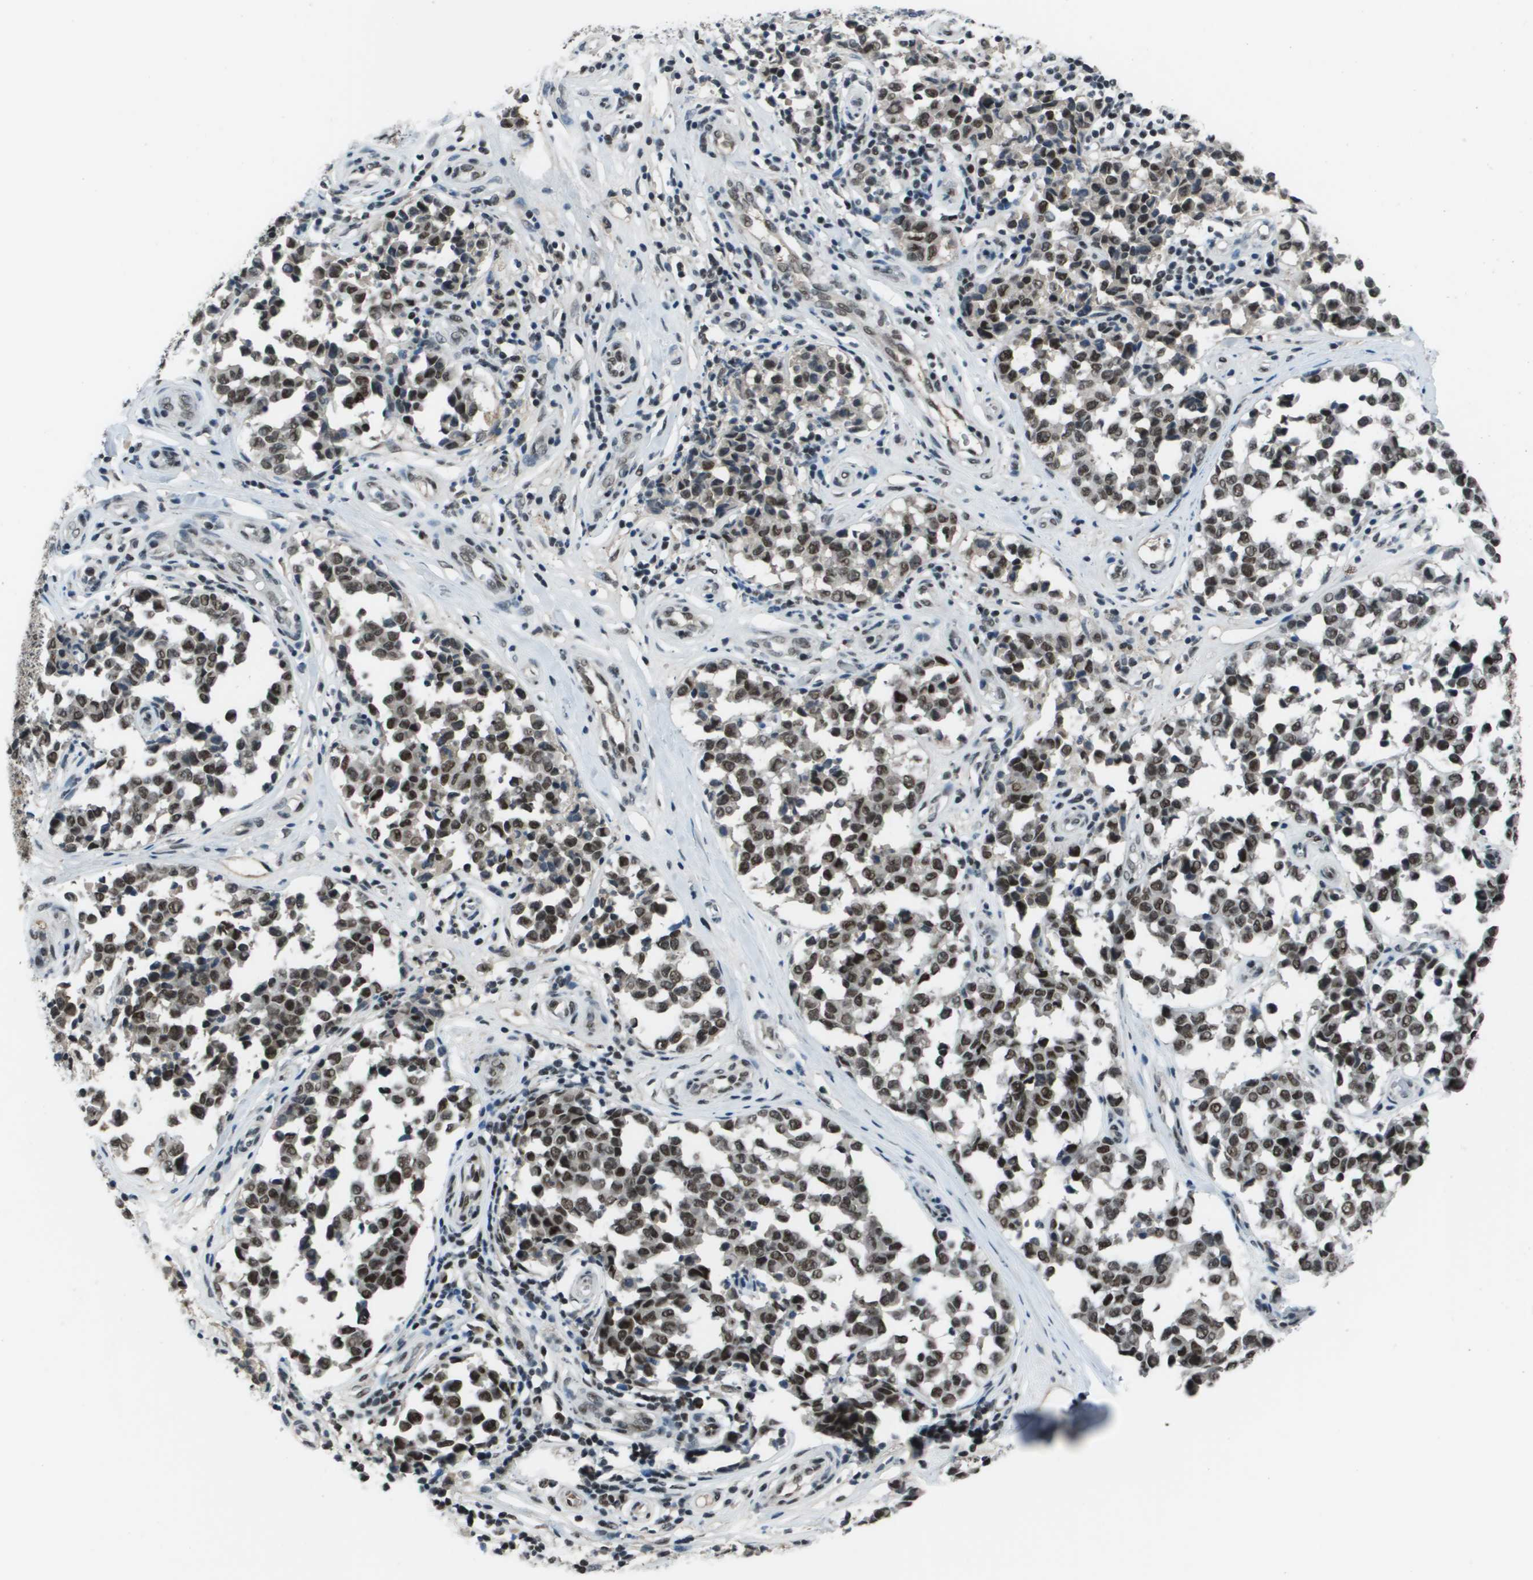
{"staining": {"intensity": "strong", "quantity": ">75%", "location": "nuclear"}, "tissue": "melanoma", "cell_type": "Tumor cells", "image_type": "cancer", "snomed": [{"axis": "morphology", "description": "Malignant melanoma, NOS"}, {"axis": "topography", "description": "Skin"}], "caption": "Tumor cells show high levels of strong nuclear staining in about >75% of cells in malignant melanoma. (Brightfield microscopy of DAB IHC at high magnification).", "gene": "THRAP3", "patient": {"sex": "female", "age": 64}}